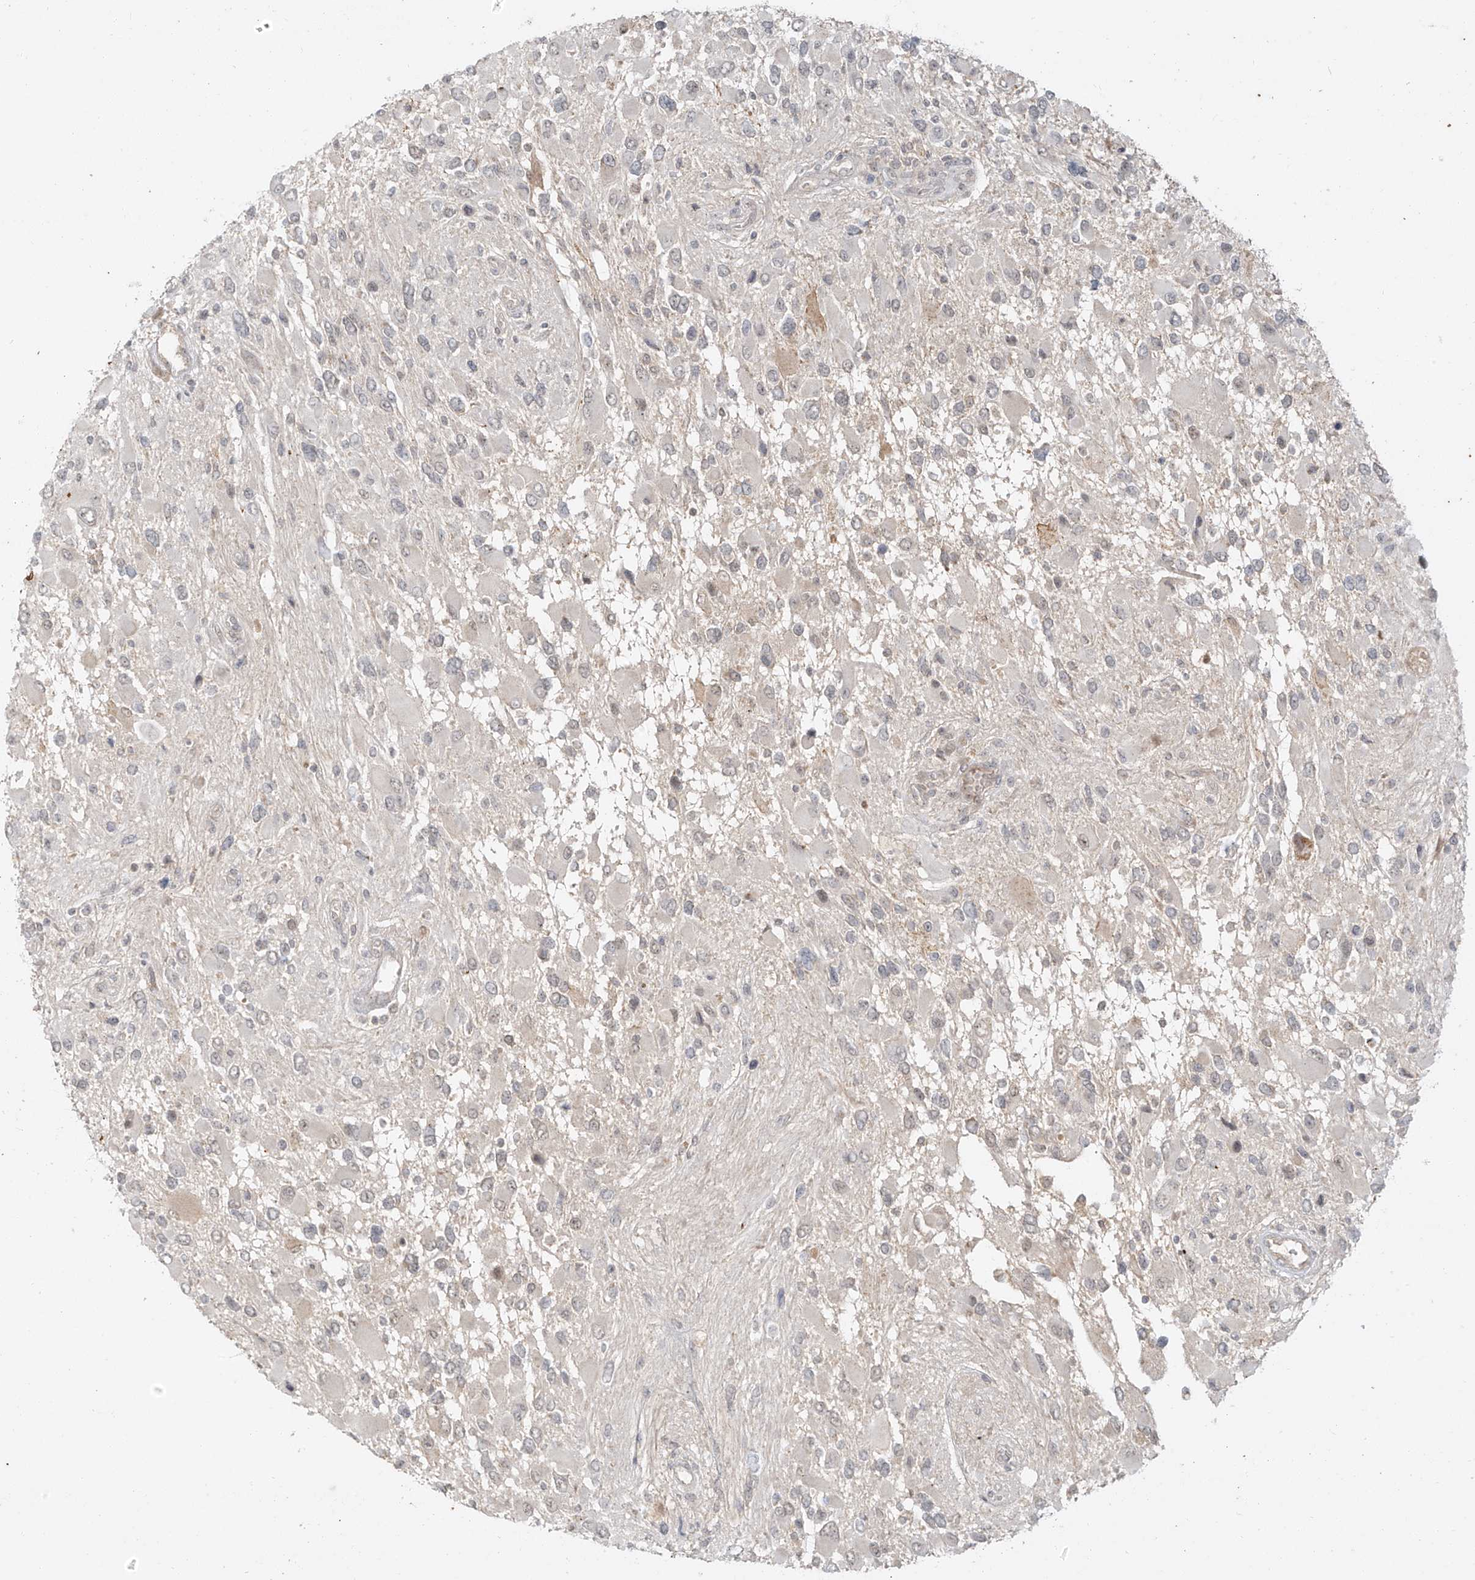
{"staining": {"intensity": "negative", "quantity": "none", "location": "none"}, "tissue": "glioma", "cell_type": "Tumor cells", "image_type": "cancer", "snomed": [{"axis": "morphology", "description": "Glioma, malignant, High grade"}, {"axis": "topography", "description": "Brain"}], "caption": "This is an immunohistochemistry photomicrograph of glioma. There is no expression in tumor cells.", "gene": "MIPEP", "patient": {"sex": "male", "age": 53}}